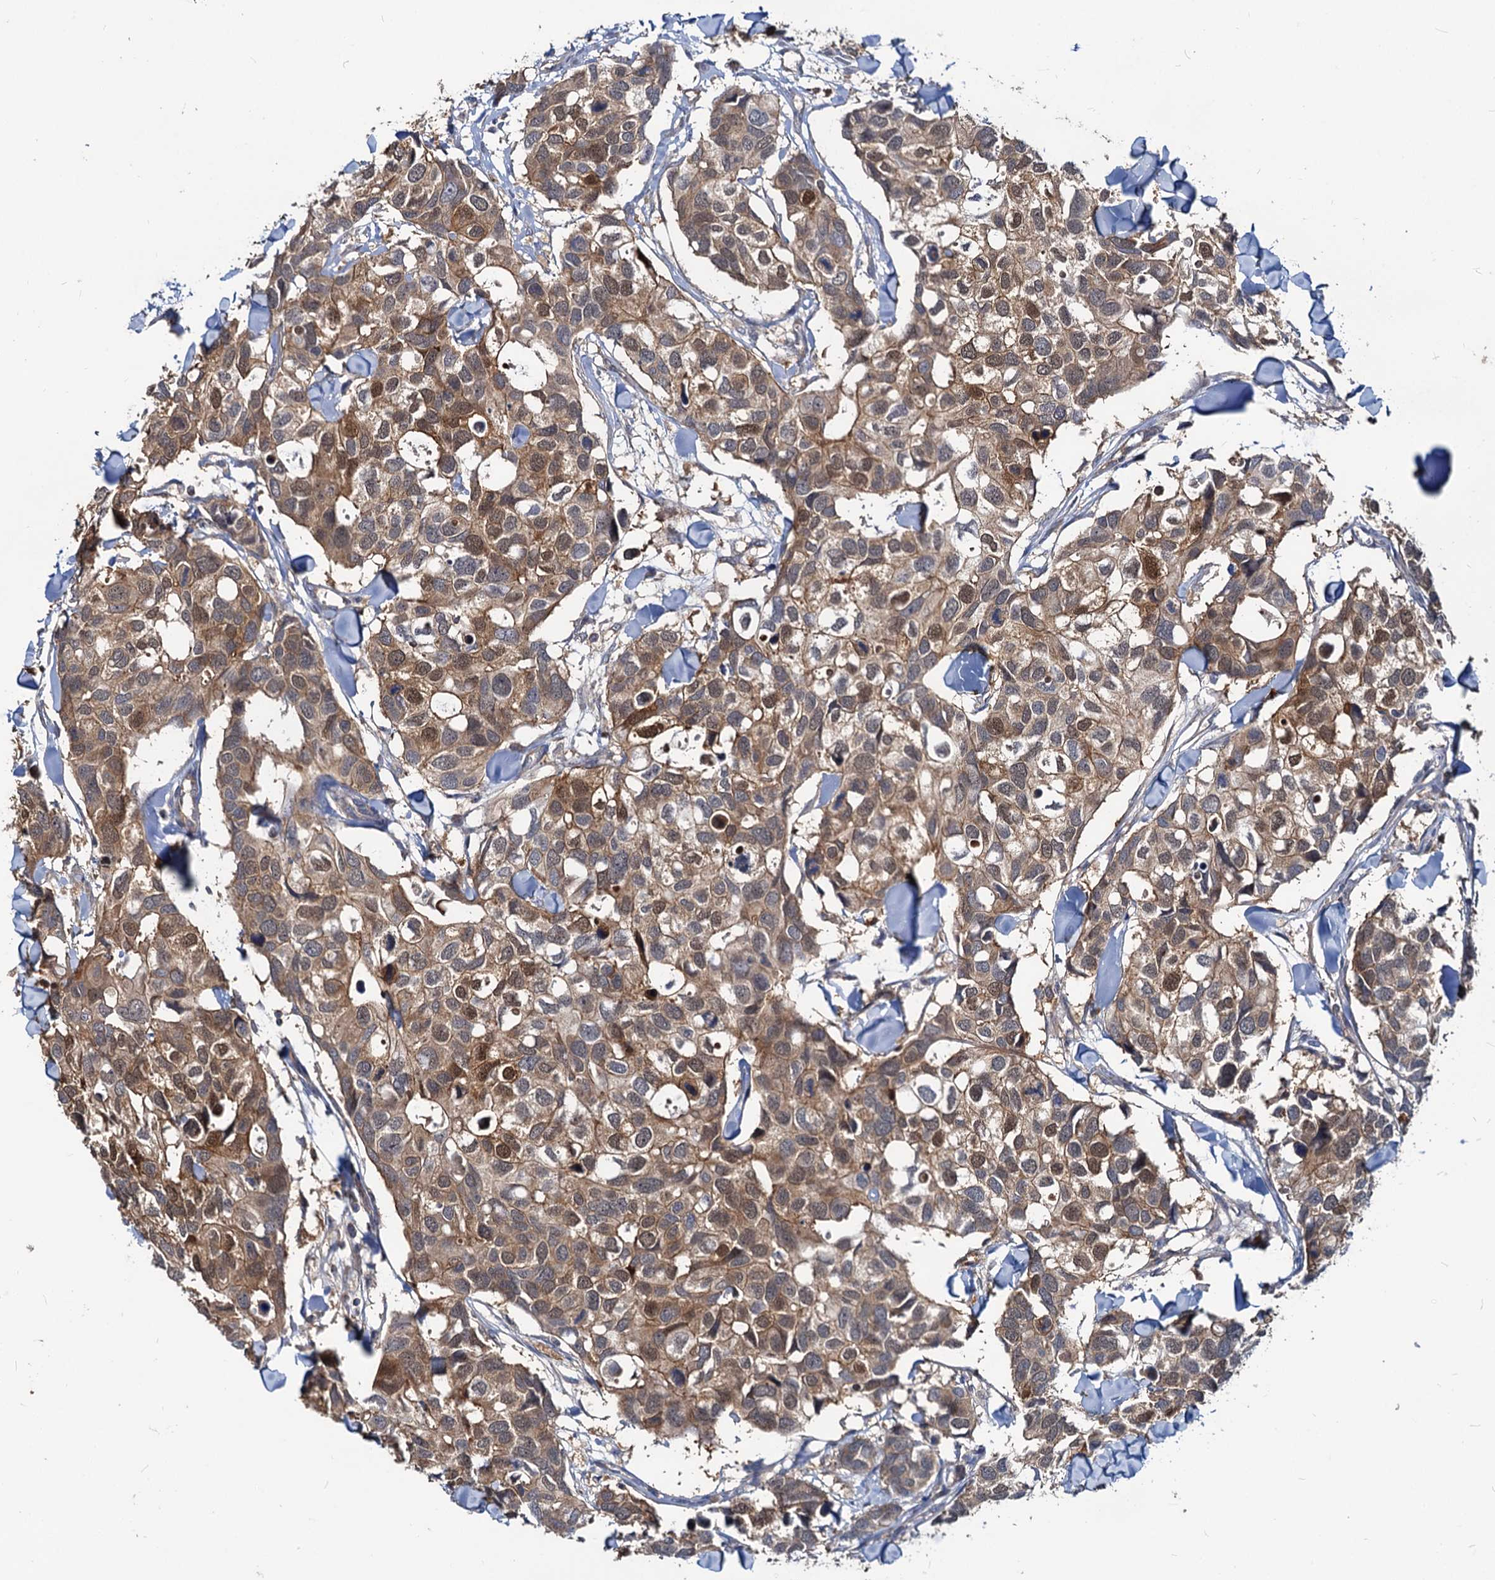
{"staining": {"intensity": "moderate", "quantity": ">75%", "location": "cytoplasmic/membranous,nuclear"}, "tissue": "breast cancer", "cell_type": "Tumor cells", "image_type": "cancer", "snomed": [{"axis": "morphology", "description": "Duct carcinoma"}, {"axis": "topography", "description": "Breast"}], "caption": "Immunohistochemistry (IHC) staining of breast cancer (infiltrating ductal carcinoma), which displays medium levels of moderate cytoplasmic/membranous and nuclear staining in about >75% of tumor cells indicating moderate cytoplasmic/membranous and nuclear protein positivity. The staining was performed using DAB (3,3'-diaminobenzidine) (brown) for protein detection and nuclei were counterstained in hematoxylin (blue).", "gene": "IDI1", "patient": {"sex": "female", "age": 83}}